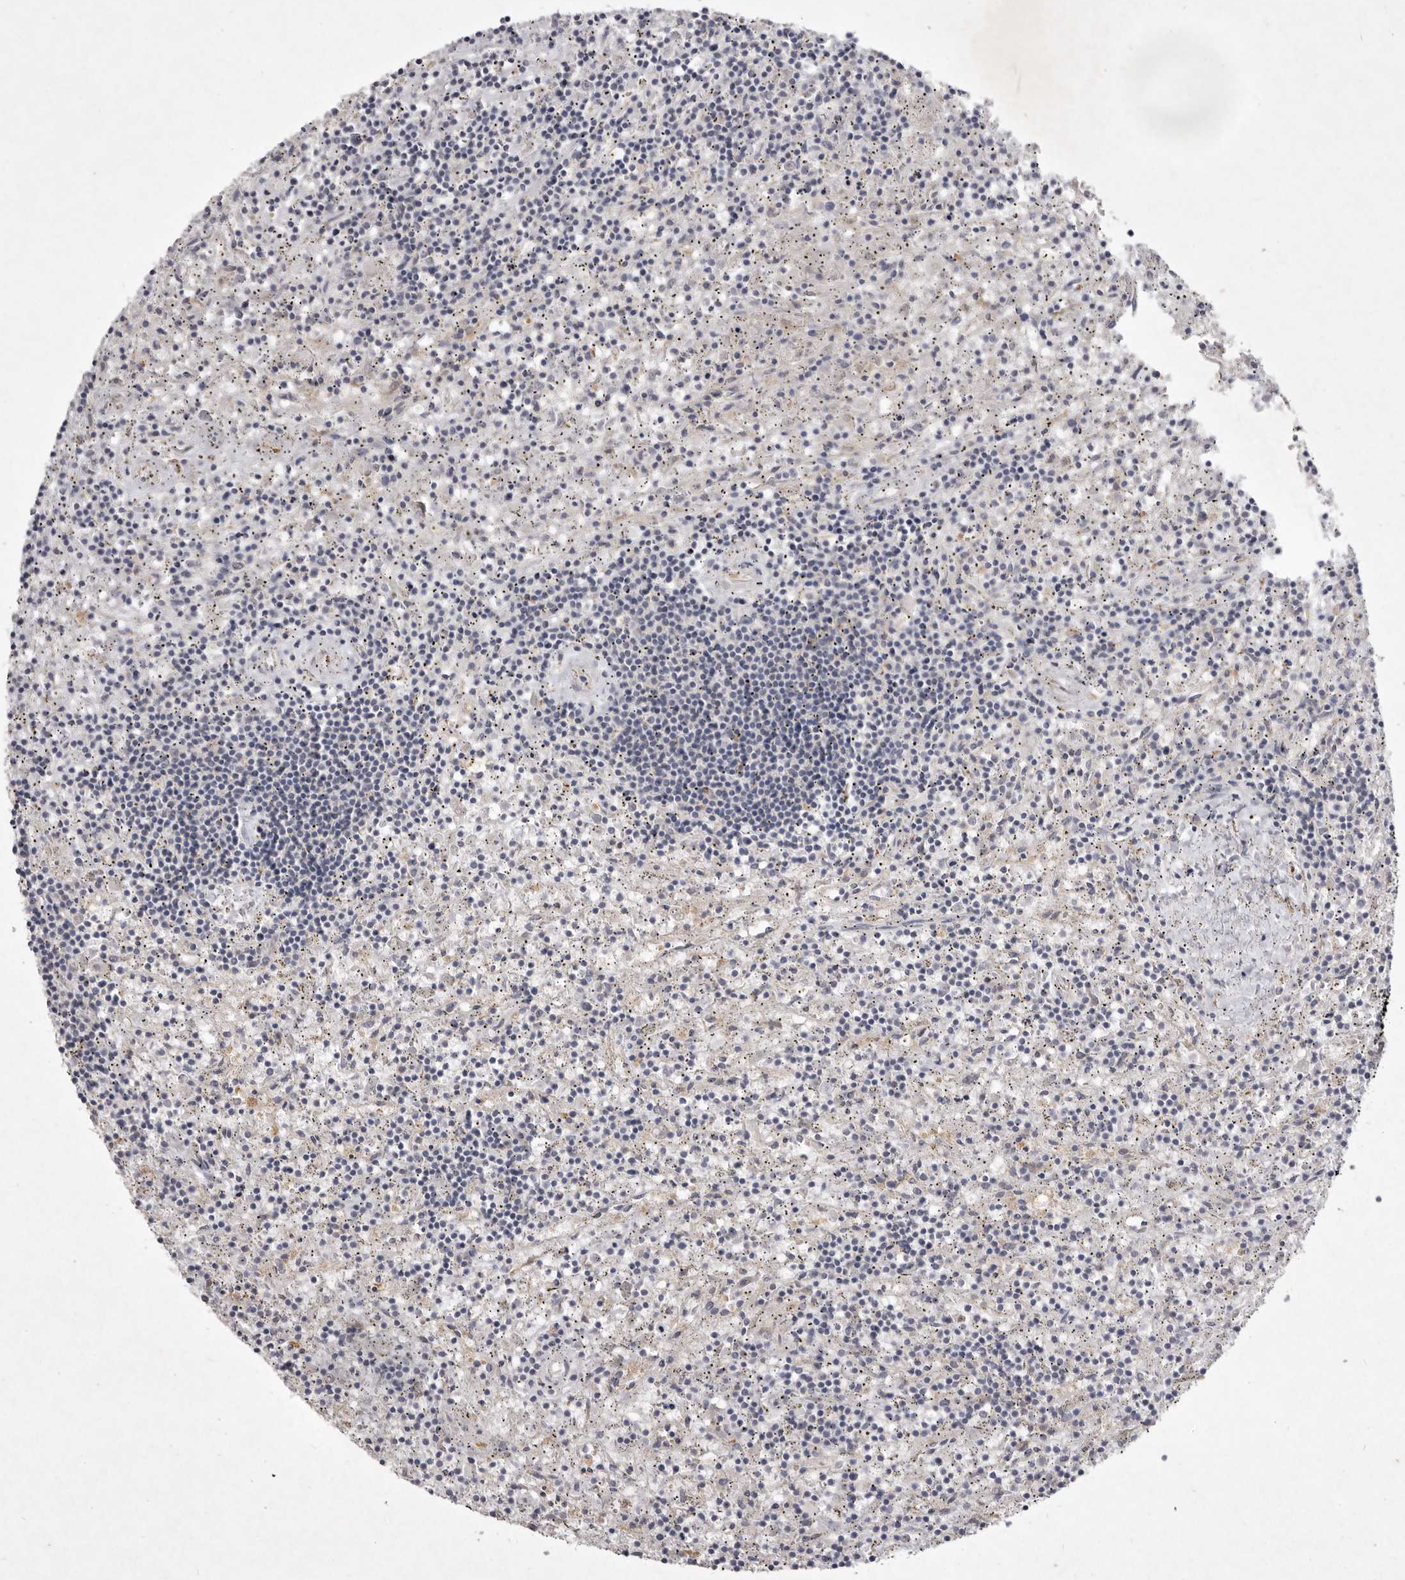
{"staining": {"intensity": "negative", "quantity": "none", "location": "none"}, "tissue": "lymphoma", "cell_type": "Tumor cells", "image_type": "cancer", "snomed": [{"axis": "morphology", "description": "Malignant lymphoma, non-Hodgkin's type, Low grade"}, {"axis": "topography", "description": "Spleen"}], "caption": "This is an immunohistochemistry (IHC) micrograph of human lymphoma. There is no expression in tumor cells.", "gene": "P2RX6", "patient": {"sex": "male", "age": 76}}